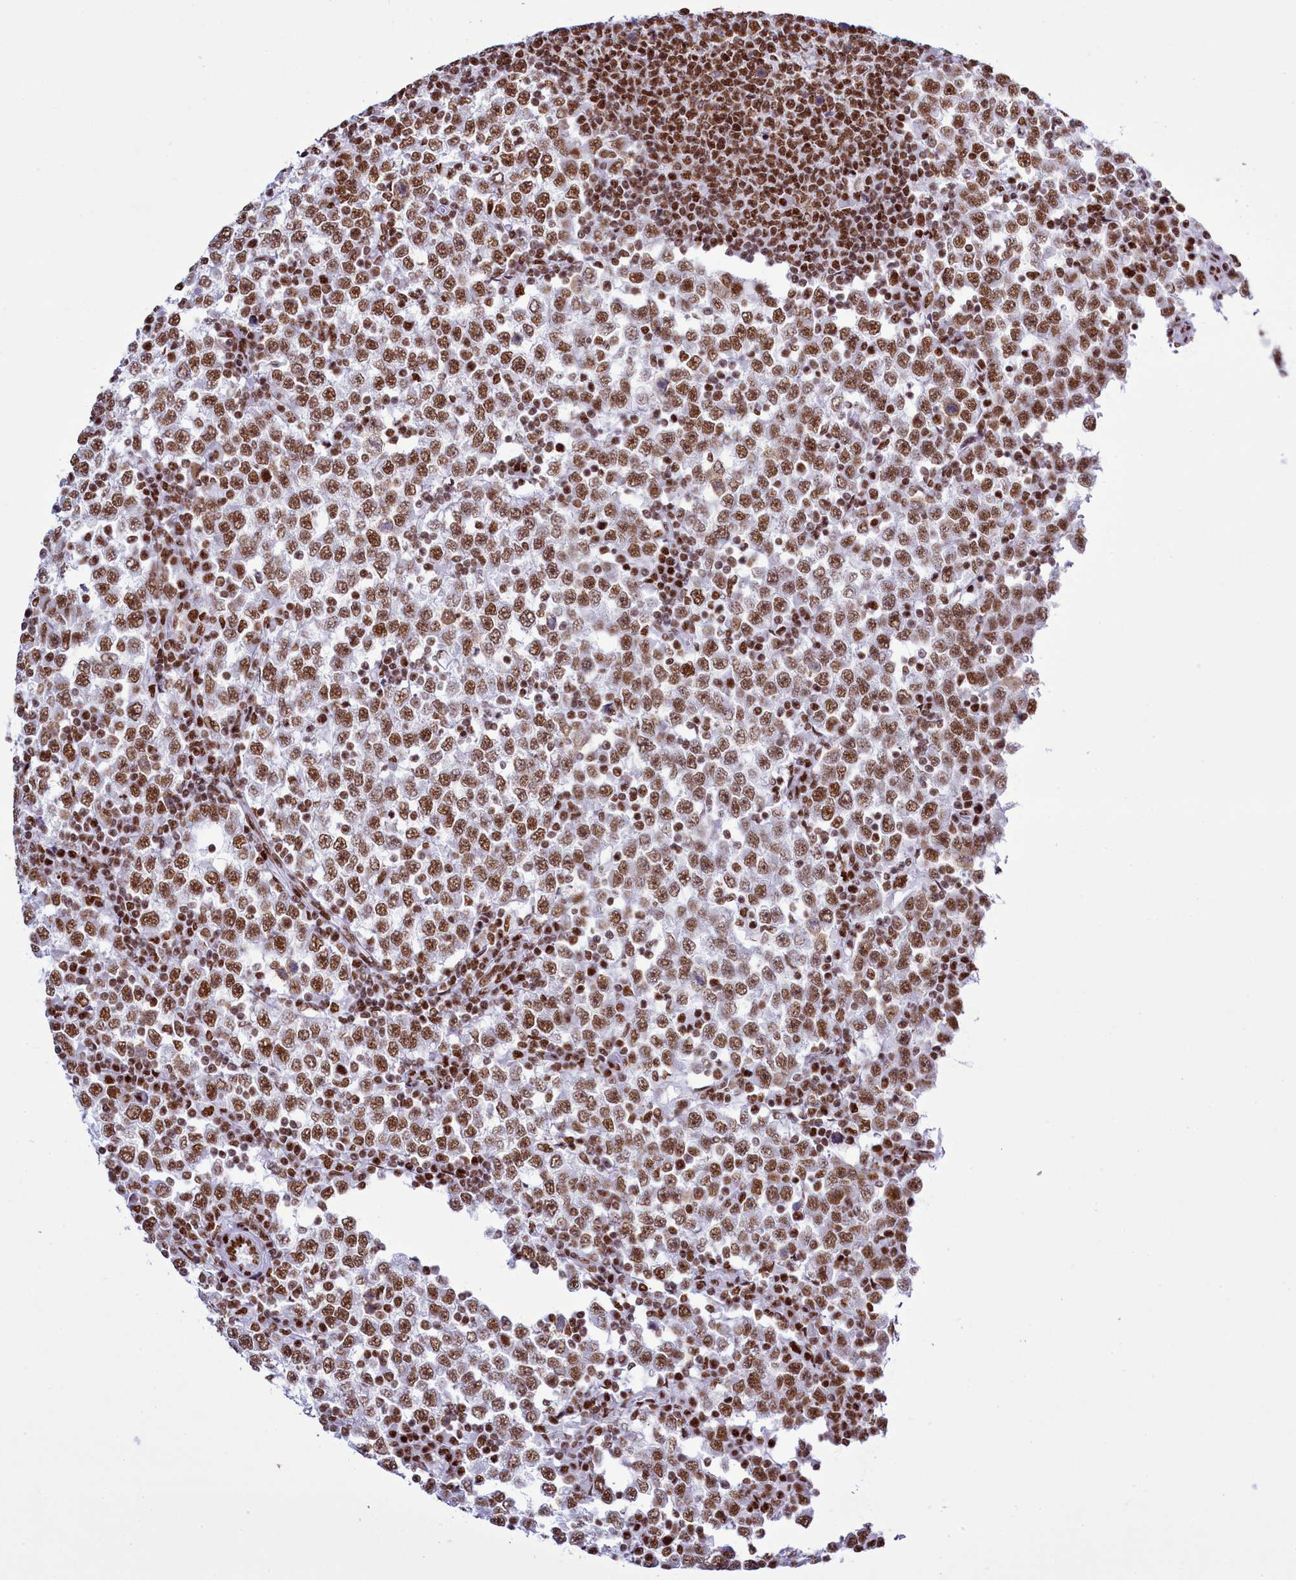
{"staining": {"intensity": "moderate", "quantity": ">75%", "location": "nuclear"}, "tissue": "testis cancer", "cell_type": "Tumor cells", "image_type": "cancer", "snomed": [{"axis": "morphology", "description": "Seminoma, NOS"}, {"axis": "topography", "description": "Testis"}], "caption": "A histopathology image of human testis cancer (seminoma) stained for a protein demonstrates moderate nuclear brown staining in tumor cells. (DAB IHC with brightfield microscopy, high magnification).", "gene": "RALY", "patient": {"sex": "male", "age": 65}}